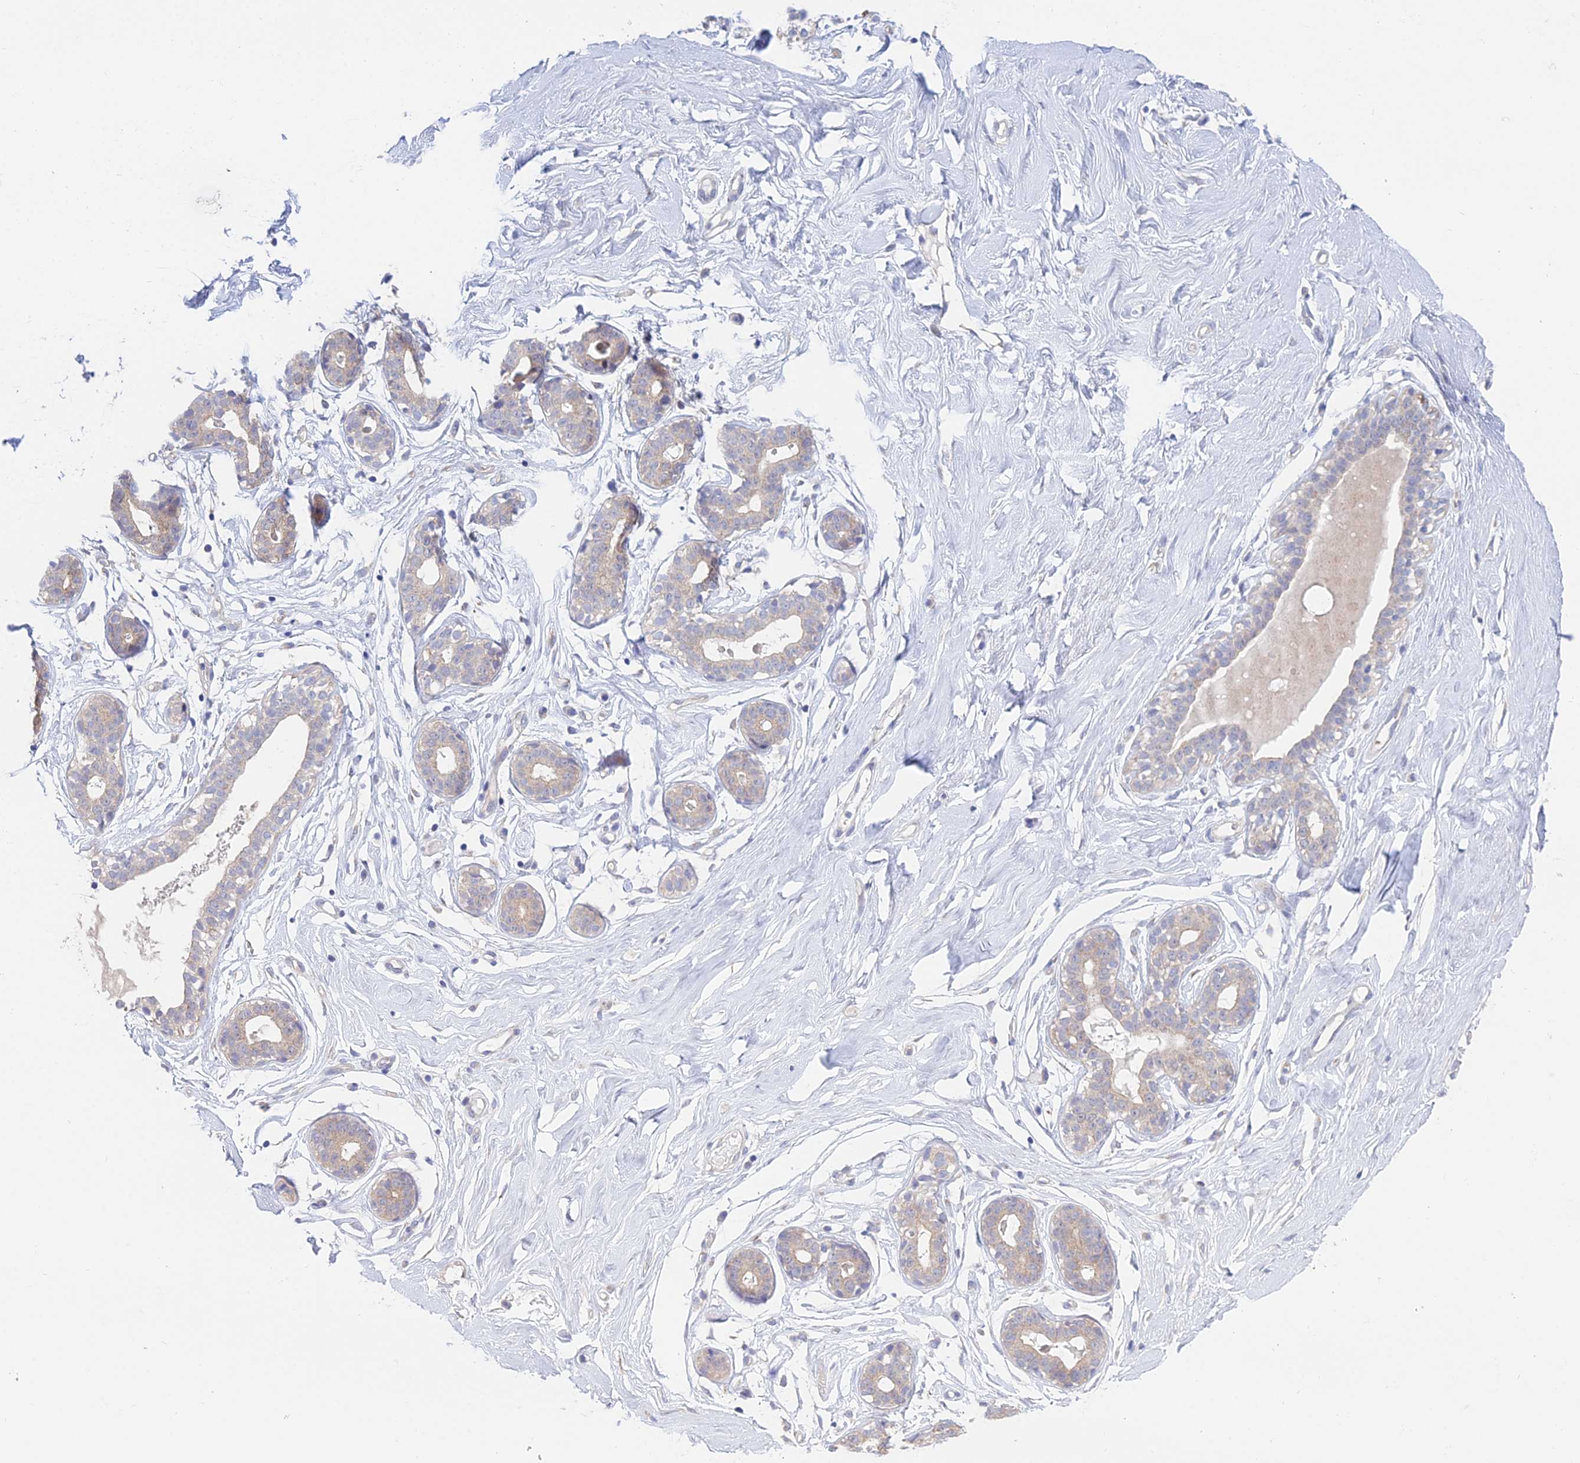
{"staining": {"intensity": "negative", "quantity": "none", "location": "none"}, "tissue": "breast", "cell_type": "Adipocytes", "image_type": "normal", "snomed": [{"axis": "morphology", "description": "Normal tissue, NOS"}, {"axis": "morphology", "description": "Adenoma, NOS"}, {"axis": "topography", "description": "Breast"}], "caption": "IHC histopathology image of benign human breast stained for a protein (brown), which exhibits no positivity in adipocytes.", "gene": "METTL26", "patient": {"sex": "female", "age": 23}}